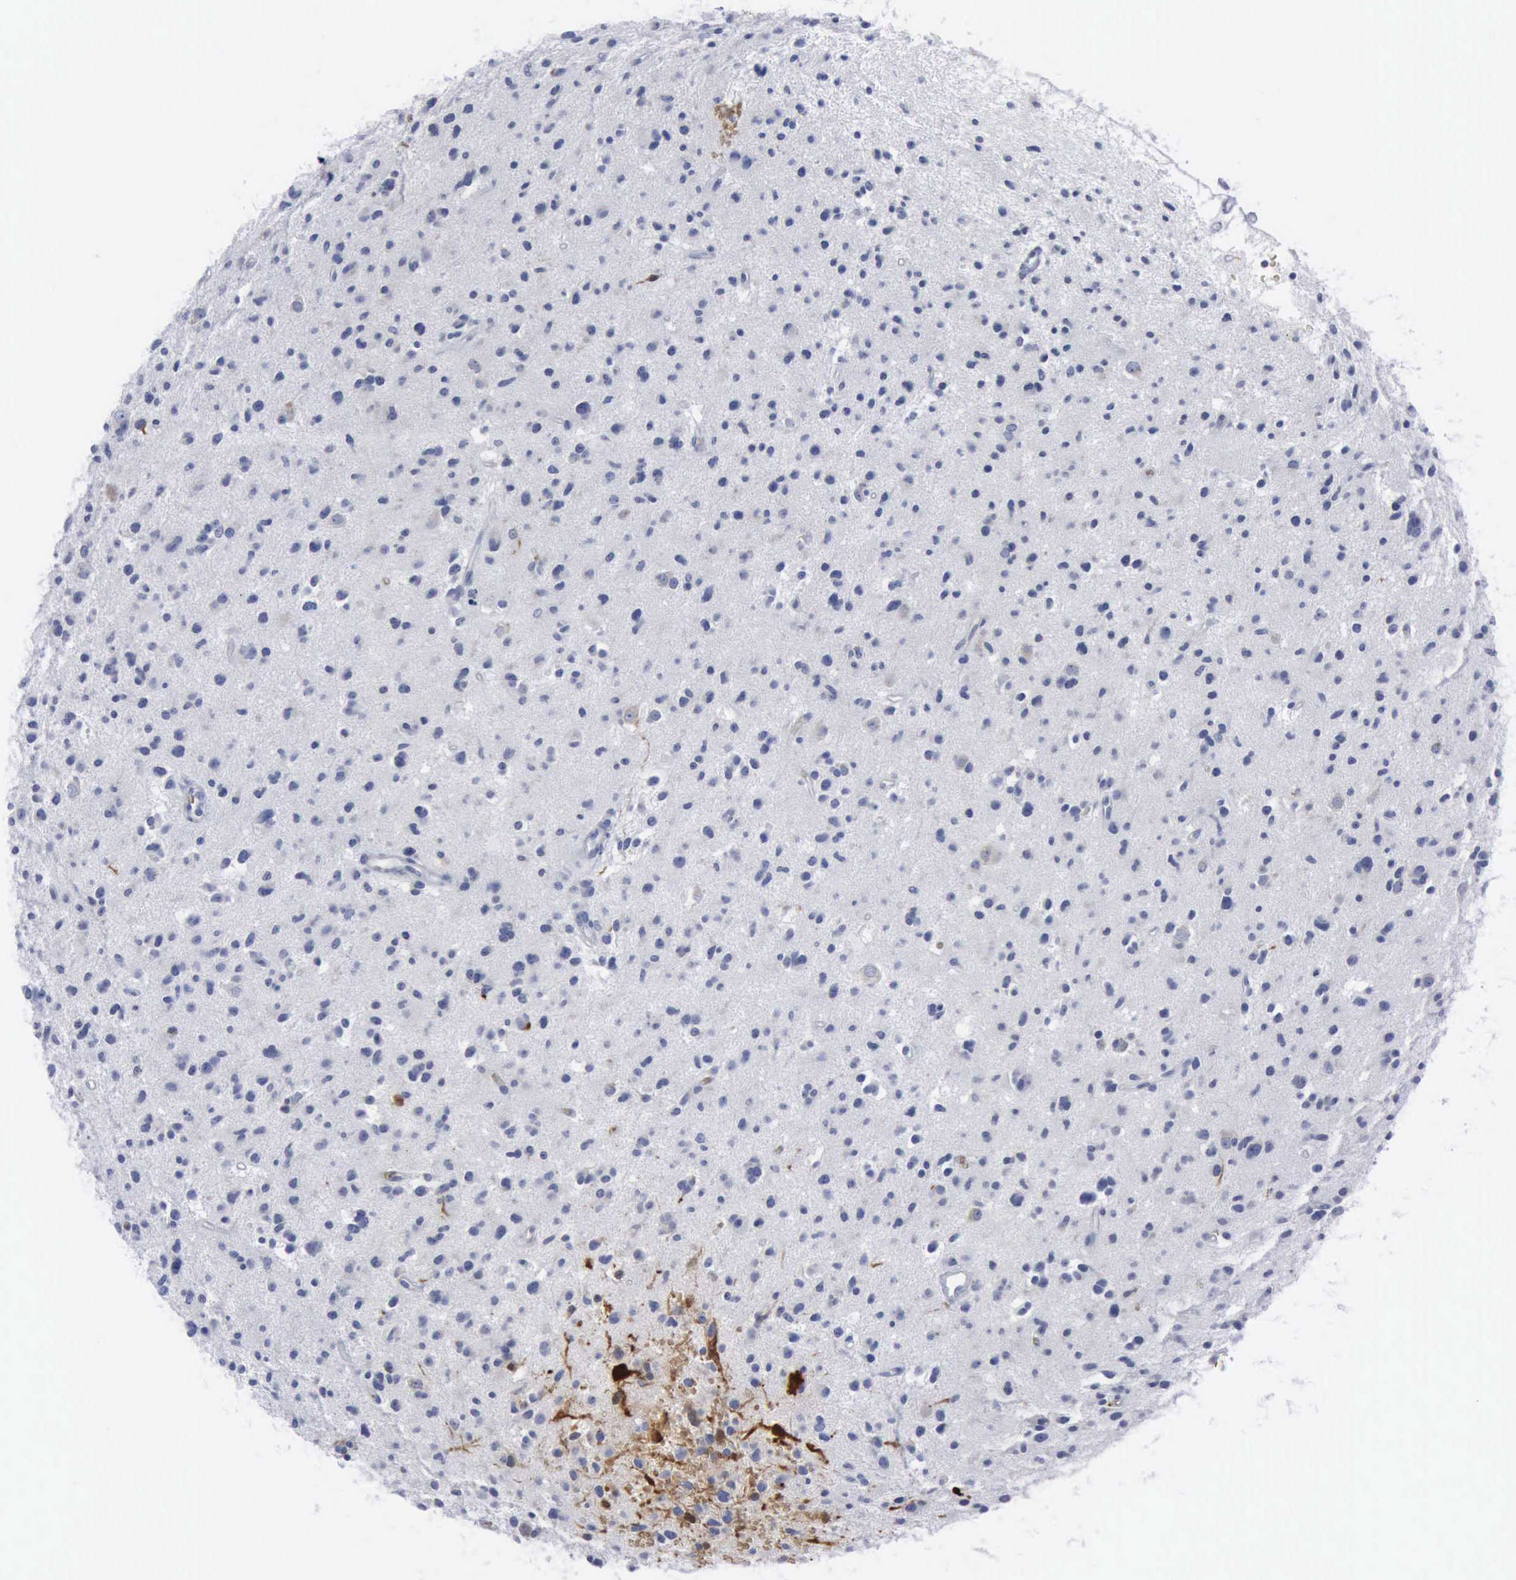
{"staining": {"intensity": "negative", "quantity": "none", "location": "none"}, "tissue": "glioma", "cell_type": "Tumor cells", "image_type": "cancer", "snomed": [{"axis": "morphology", "description": "Glioma, malignant, Low grade"}, {"axis": "topography", "description": "Brain"}], "caption": "This is an immunohistochemistry (IHC) image of glioma. There is no positivity in tumor cells.", "gene": "TGFB1", "patient": {"sex": "female", "age": 46}}